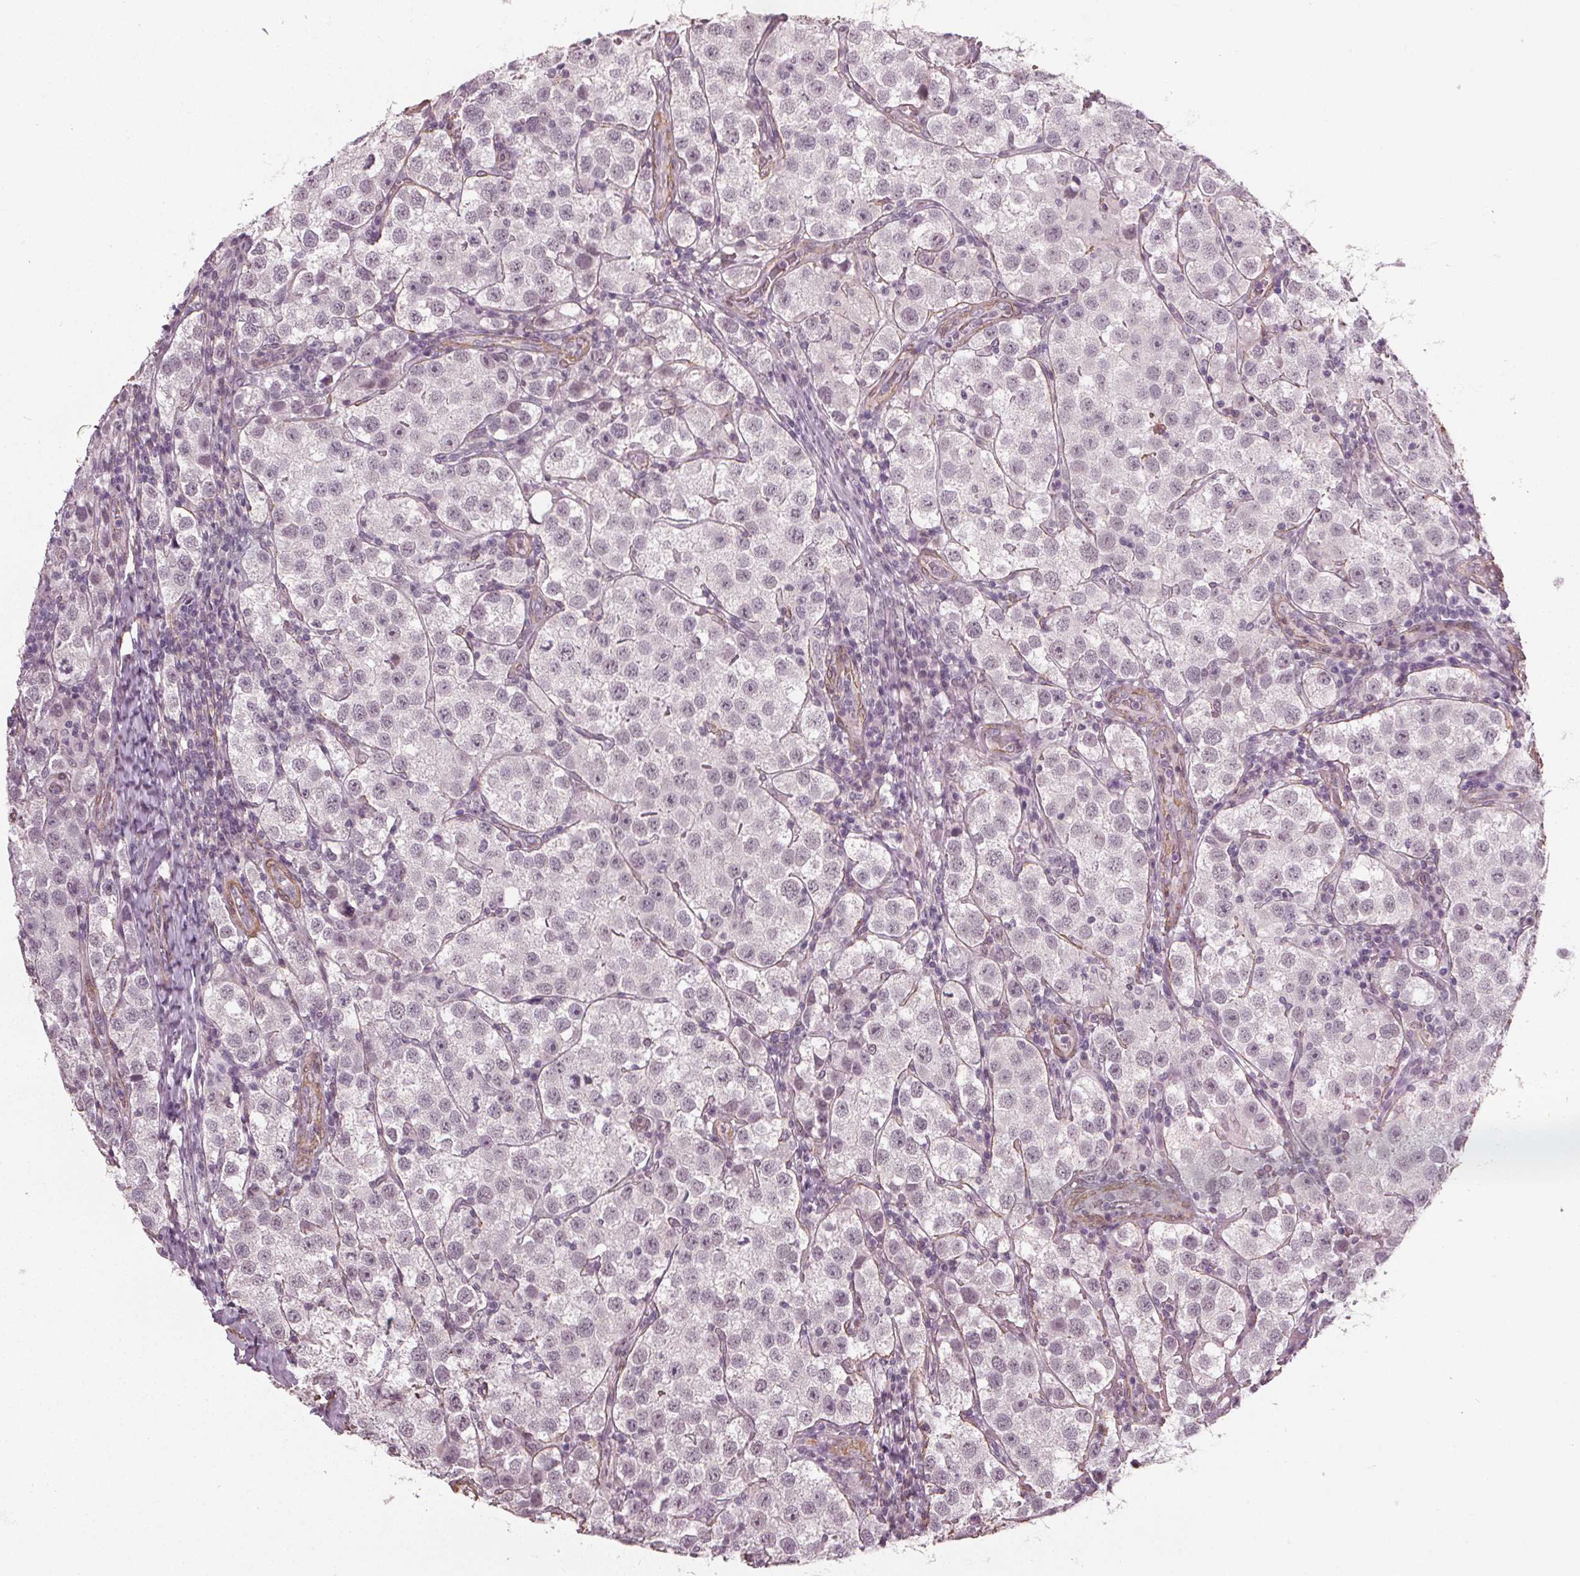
{"staining": {"intensity": "negative", "quantity": "none", "location": "none"}, "tissue": "testis cancer", "cell_type": "Tumor cells", "image_type": "cancer", "snomed": [{"axis": "morphology", "description": "Seminoma, NOS"}, {"axis": "topography", "description": "Testis"}], "caption": "High magnification brightfield microscopy of seminoma (testis) stained with DAB (brown) and counterstained with hematoxylin (blue): tumor cells show no significant positivity.", "gene": "PKP1", "patient": {"sex": "male", "age": 37}}